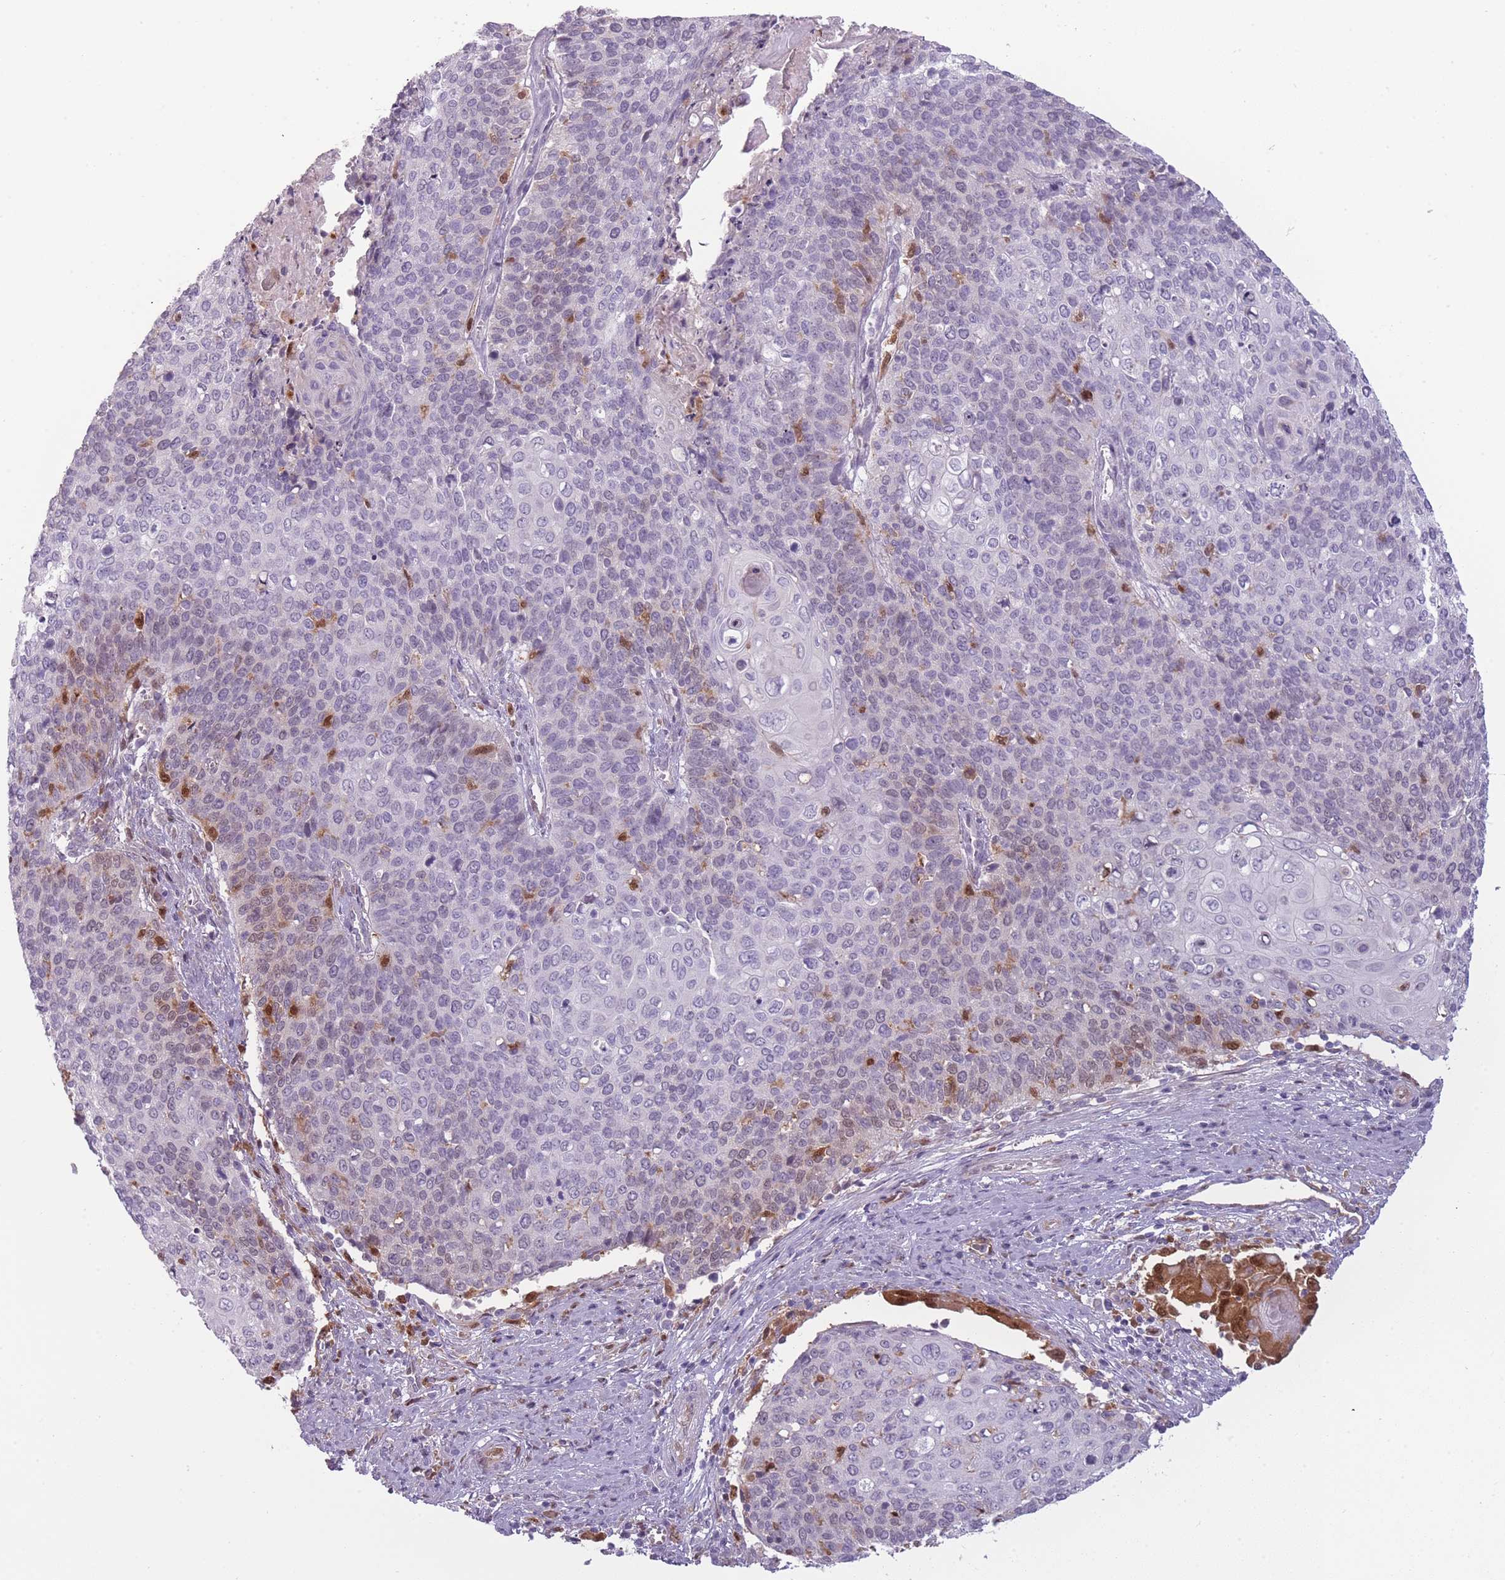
{"staining": {"intensity": "negative", "quantity": "none", "location": "none"}, "tissue": "cervical cancer", "cell_type": "Tumor cells", "image_type": "cancer", "snomed": [{"axis": "morphology", "description": "Squamous cell carcinoma, NOS"}, {"axis": "topography", "description": "Cervix"}], "caption": "This is an IHC image of human cervical cancer (squamous cell carcinoma). There is no expression in tumor cells.", "gene": "LGALS9", "patient": {"sex": "female", "age": 39}}